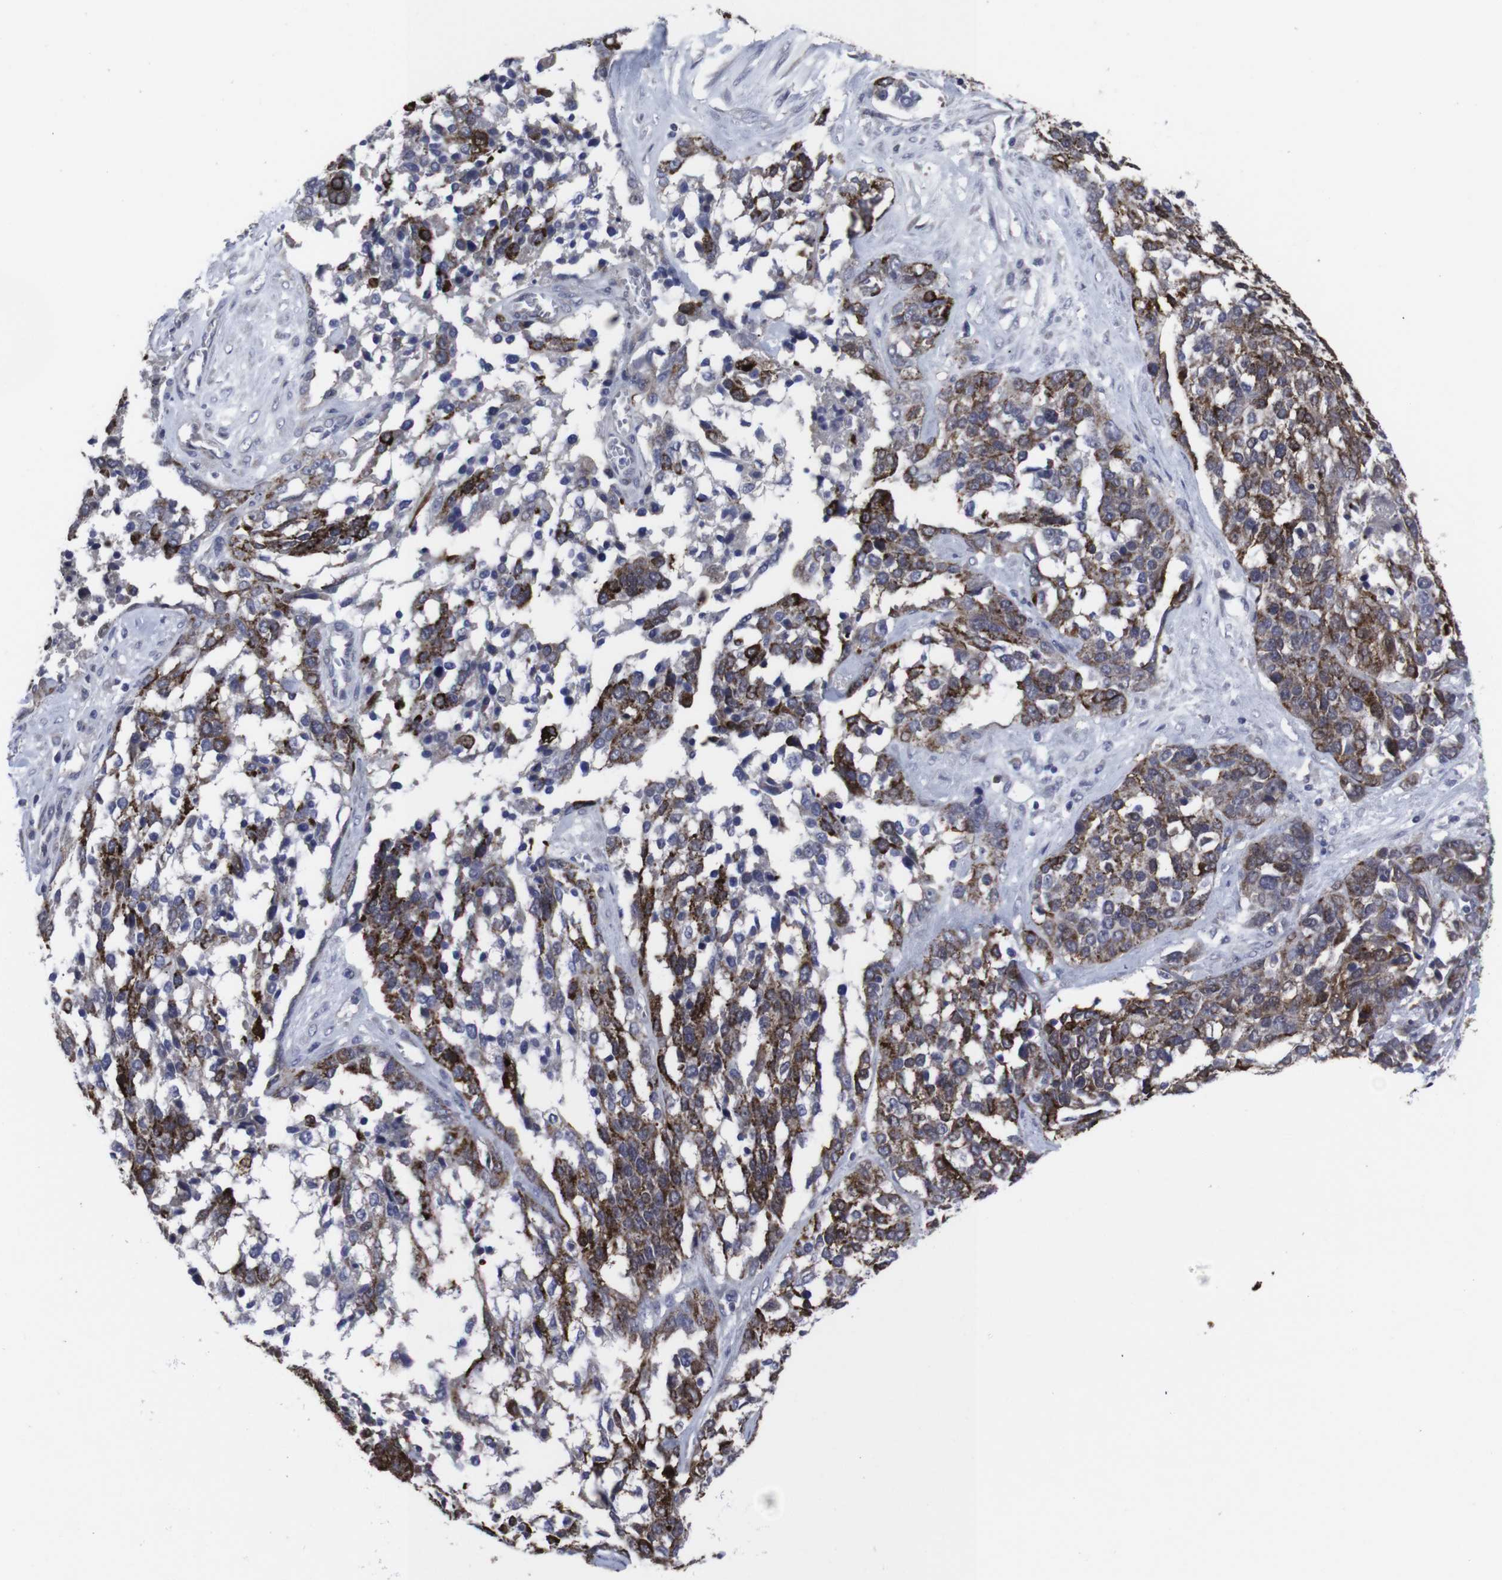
{"staining": {"intensity": "moderate", "quantity": ">75%", "location": "cytoplasmic/membranous"}, "tissue": "ovarian cancer", "cell_type": "Tumor cells", "image_type": "cancer", "snomed": [{"axis": "morphology", "description": "Cystadenocarcinoma, serous, NOS"}, {"axis": "topography", "description": "Ovary"}], "caption": "Immunohistochemistry histopathology image of human ovarian cancer (serous cystadenocarcinoma) stained for a protein (brown), which reveals medium levels of moderate cytoplasmic/membranous positivity in about >75% of tumor cells.", "gene": "SNCG", "patient": {"sex": "female", "age": 44}}